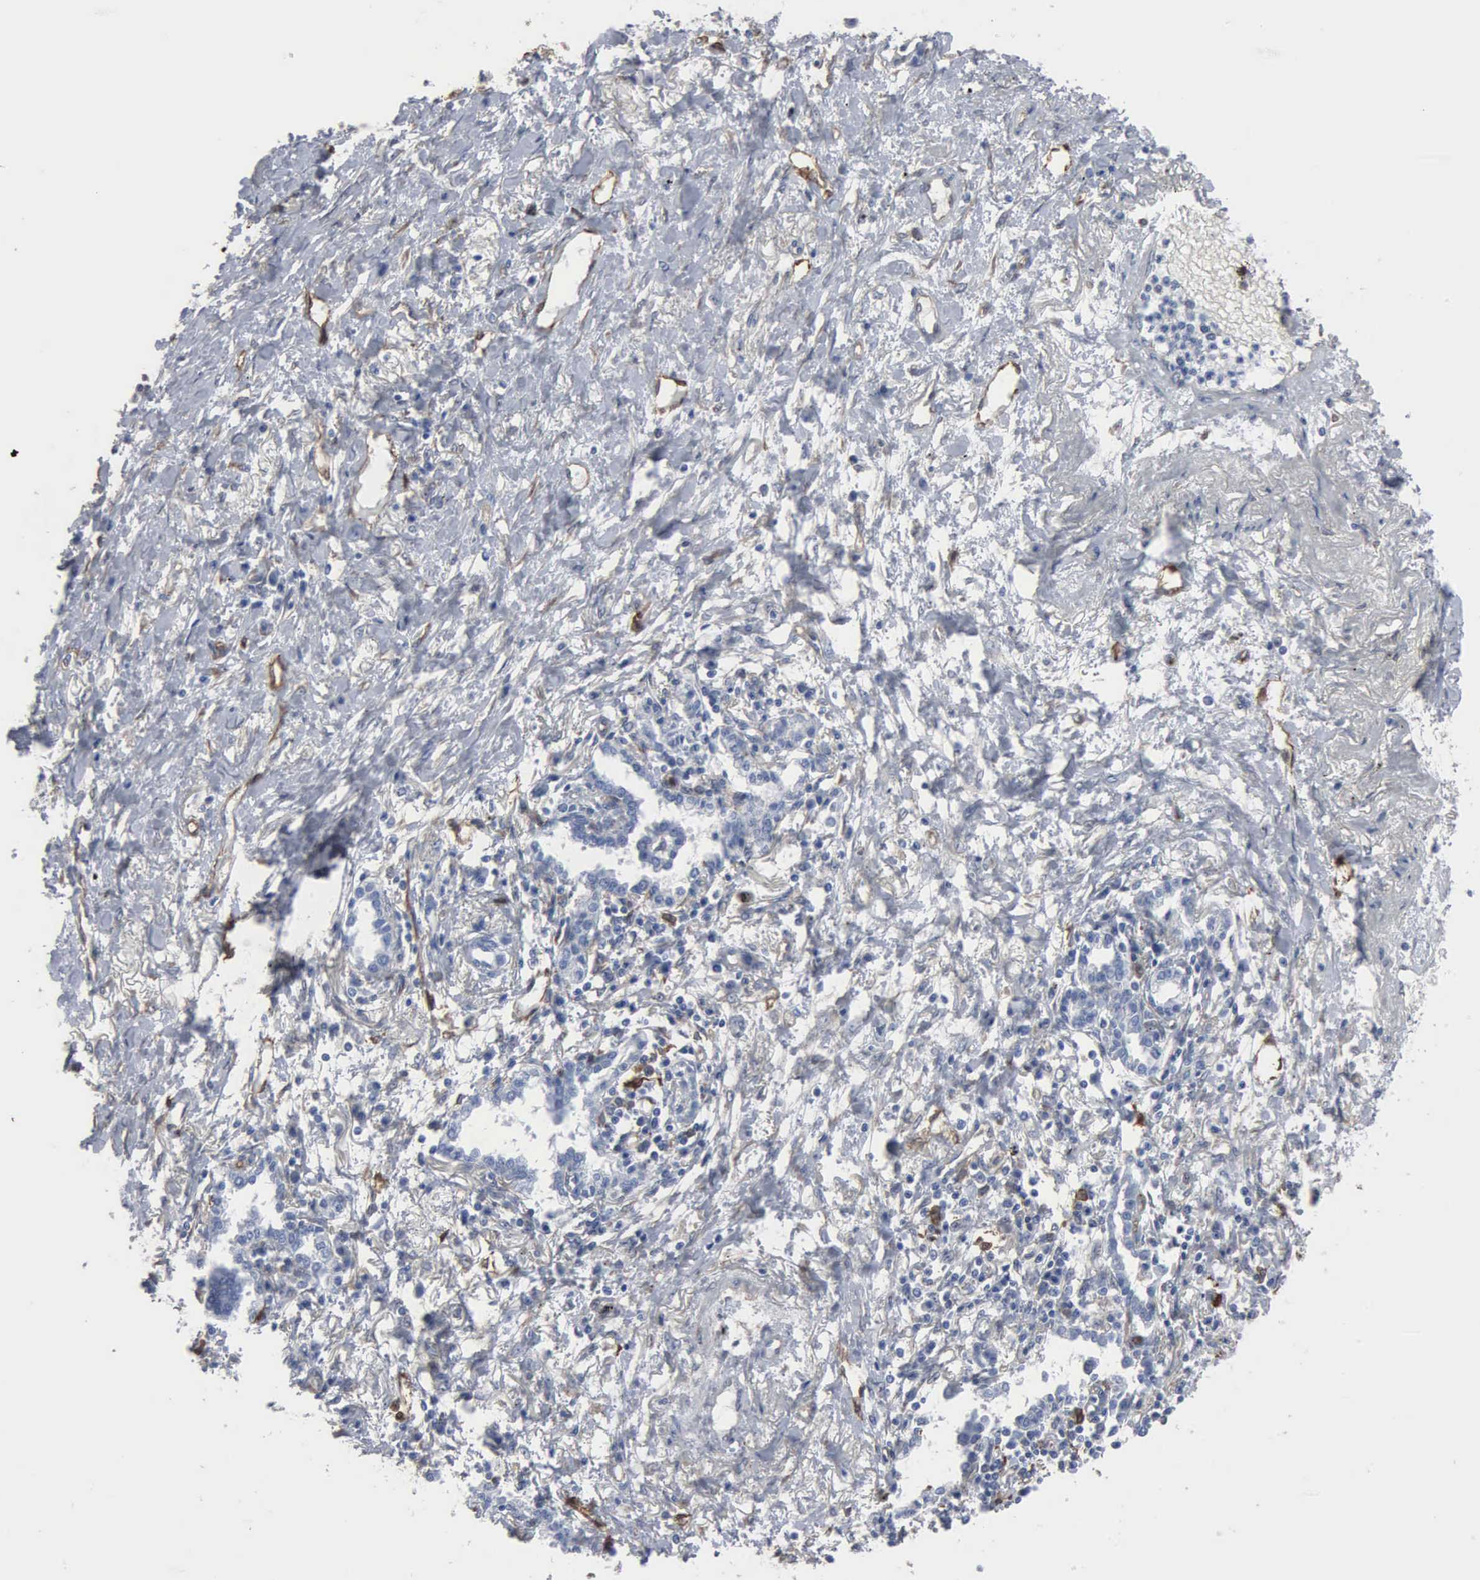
{"staining": {"intensity": "negative", "quantity": "none", "location": "none"}, "tissue": "lung cancer", "cell_type": "Tumor cells", "image_type": "cancer", "snomed": [{"axis": "morphology", "description": "Adenocarcinoma, NOS"}, {"axis": "topography", "description": "Lung"}], "caption": "High power microscopy image of an immunohistochemistry (IHC) image of lung adenocarcinoma, revealing no significant positivity in tumor cells. The staining was performed using DAB (3,3'-diaminobenzidine) to visualize the protein expression in brown, while the nuclei were stained in blue with hematoxylin (Magnification: 20x).", "gene": "FSCN1", "patient": {"sex": "male", "age": 60}}